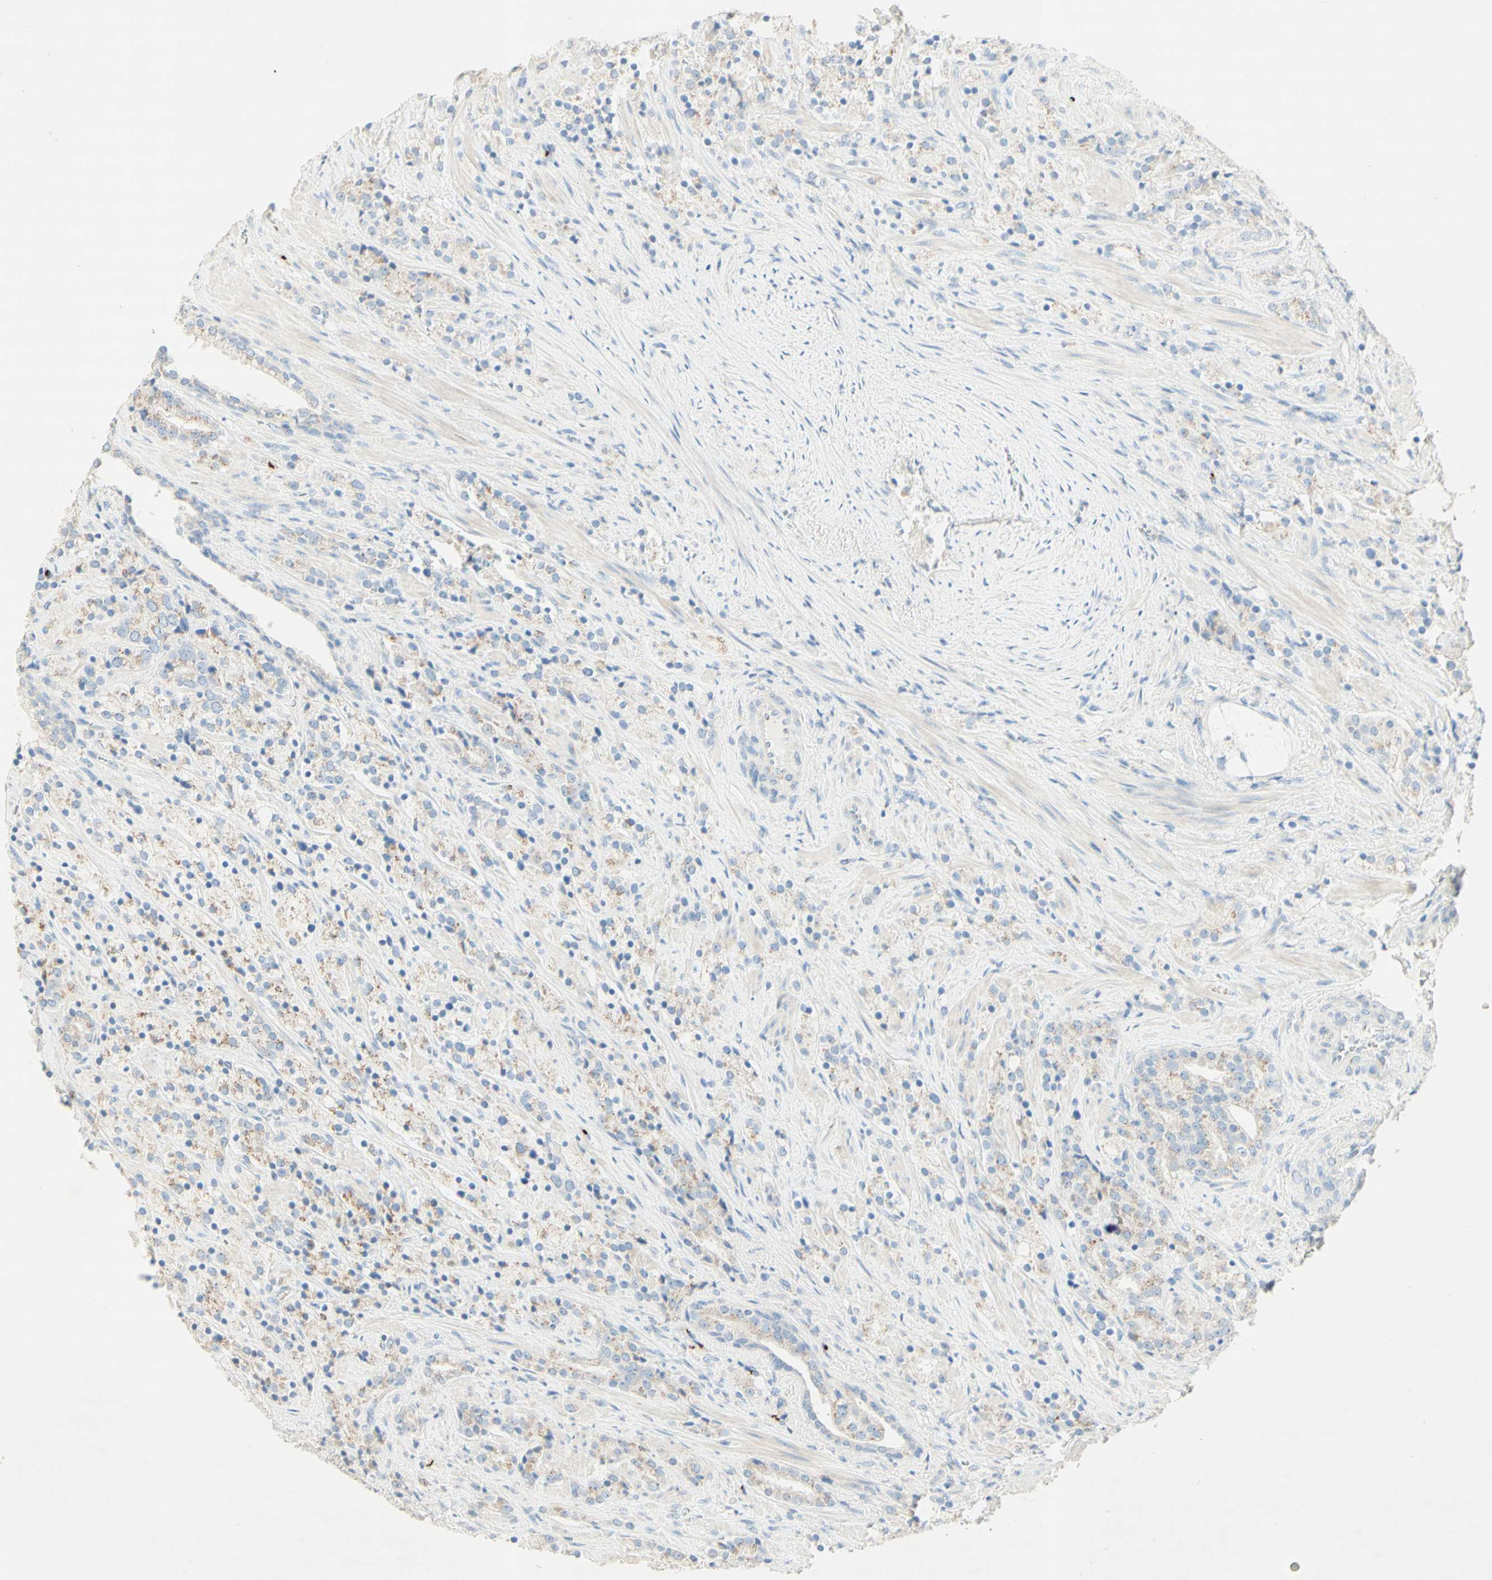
{"staining": {"intensity": "moderate", "quantity": "25%-75%", "location": "cytoplasmic/membranous"}, "tissue": "prostate cancer", "cell_type": "Tumor cells", "image_type": "cancer", "snomed": [{"axis": "morphology", "description": "Adenocarcinoma, High grade"}, {"axis": "topography", "description": "Prostate"}], "caption": "This image displays immunohistochemistry (IHC) staining of human prostate high-grade adenocarcinoma, with medium moderate cytoplasmic/membranous positivity in about 25%-75% of tumor cells.", "gene": "MANEA", "patient": {"sex": "male", "age": 71}}